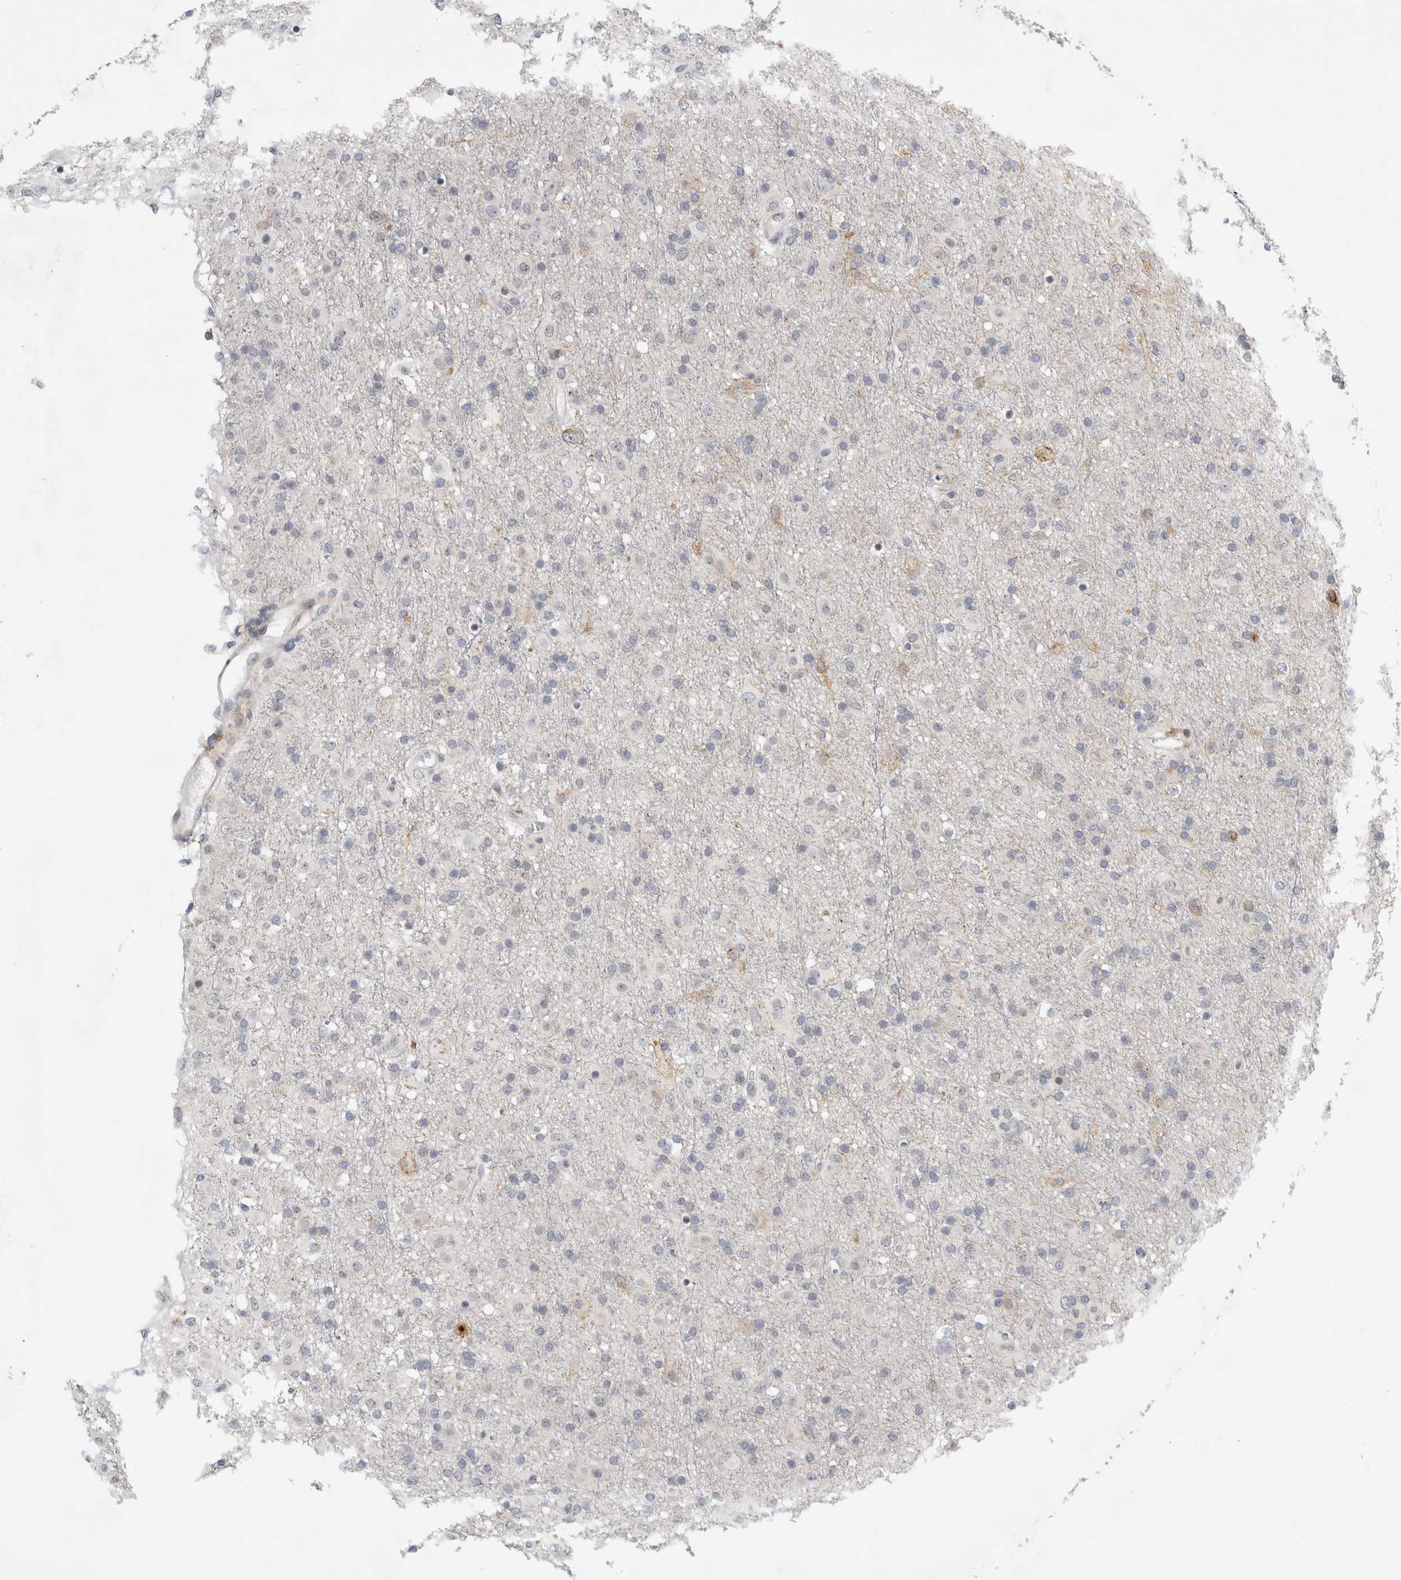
{"staining": {"intensity": "negative", "quantity": "none", "location": "none"}, "tissue": "glioma", "cell_type": "Tumor cells", "image_type": "cancer", "snomed": [{"axis": "morphology", "description": "Glioma, malignant, Low grade"}, {"axis": "topography", "description": "Brain"}], "caption": "This is a image of immunohistochemistry staining of malignant low-grade glioma, which shows no staining in tumor cells. (Stains: DAB immunohistochemistry with hematoxylin counter stain, Microscopy: brightfield microscopy at high magnification).", "gene": "UTP25", "patient": {"sex": "male", "age": 65}}